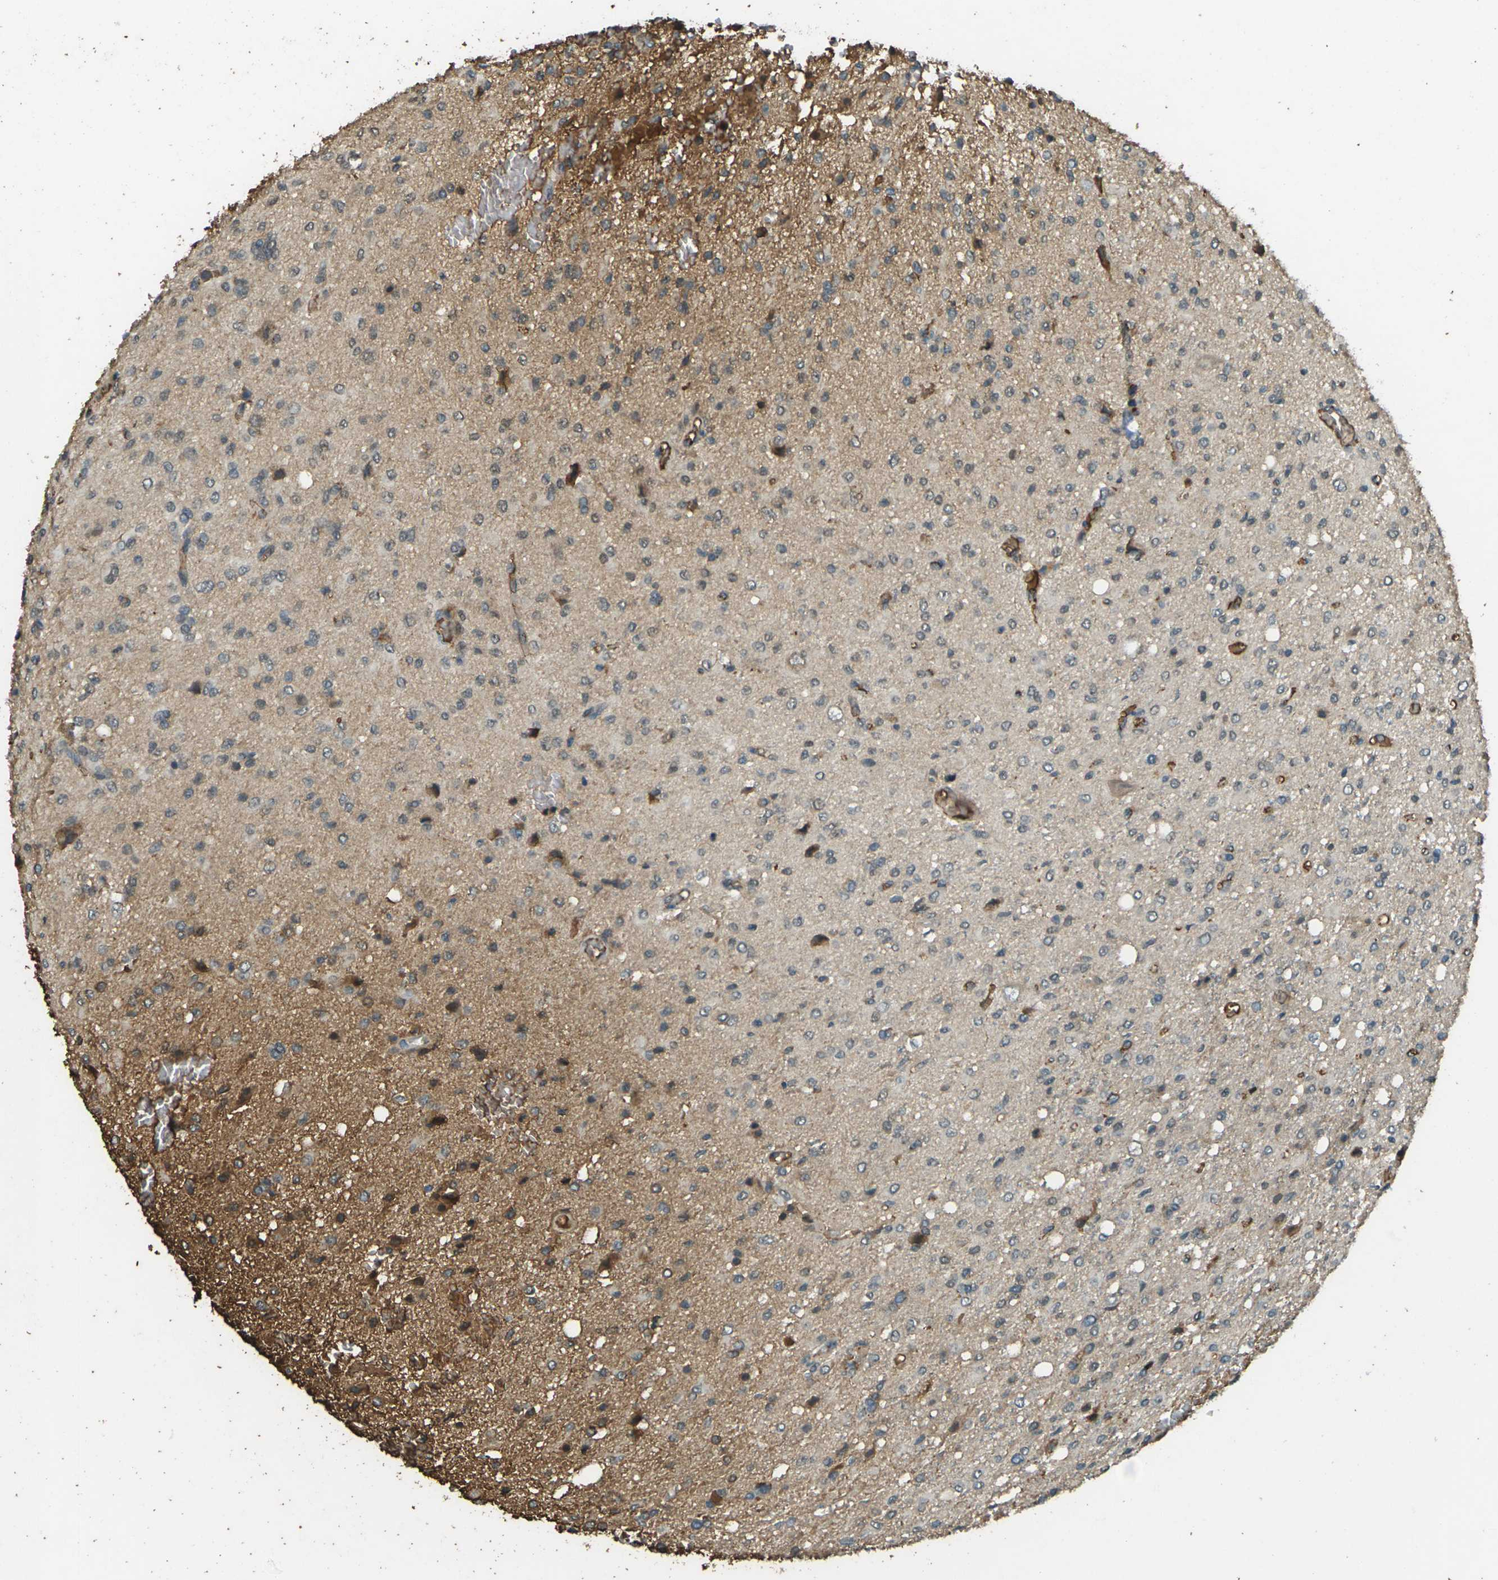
{"staining": {"intensity": "moderate", "quantity": ">75%", "location": "cytoplasmic/membranous"}, "tissue": "glioma", "cell_type": "Tumor cells", "image_type": "cancer", "snomed": [{"axis": "morphology", "description": "Glioma, malignant, High grade"}, {"axis": "topography", "description": "Brain"}], "caption": "Glioma stained with DAB immunohistochemistry exhibits medium levels of moderate cytoplasmic/membranous staining in approximately >75% of tumor cells.", "gene": "CYP1B1", "patient": {"sex": "female", "age": 59}}